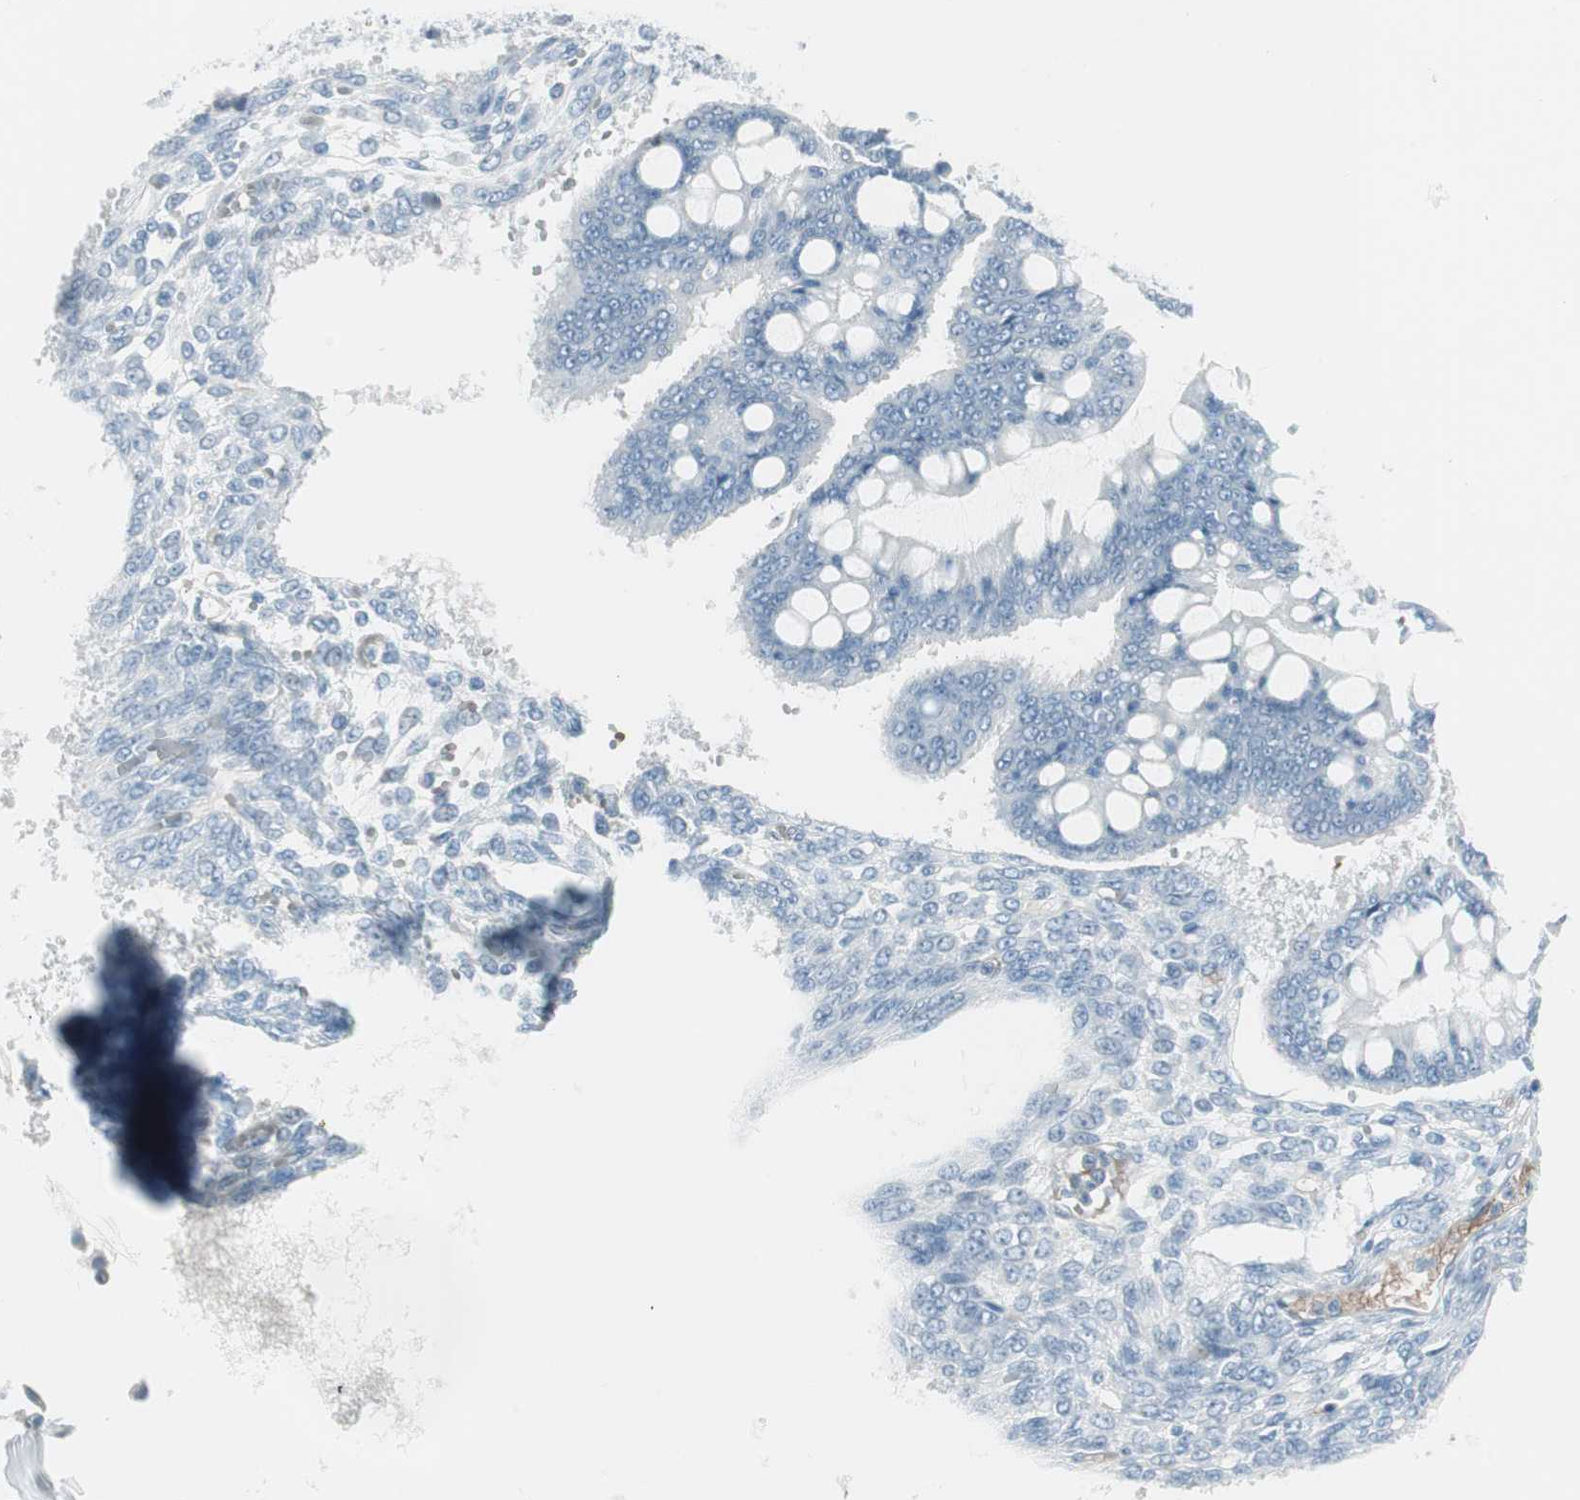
{"staining": {"intensity": "negative", "quantity": "none", "location": "none"}, "tissue": "ovarian cancer", "cell_type": "Tumor cells", "image_type": "cancer", "snomed": [{"axis": "morphology", "description": "Cystadenocarcinoma, mucinous, NOS"}, {"axis": "topography", "description": "Ovary"}], "caption": "Ovarian cancer was stained to show a protein in brown. There is no significant expression in tumor cells.", "gene": "MAP4K1", "patient": {"sex": "female", "age": 73}}